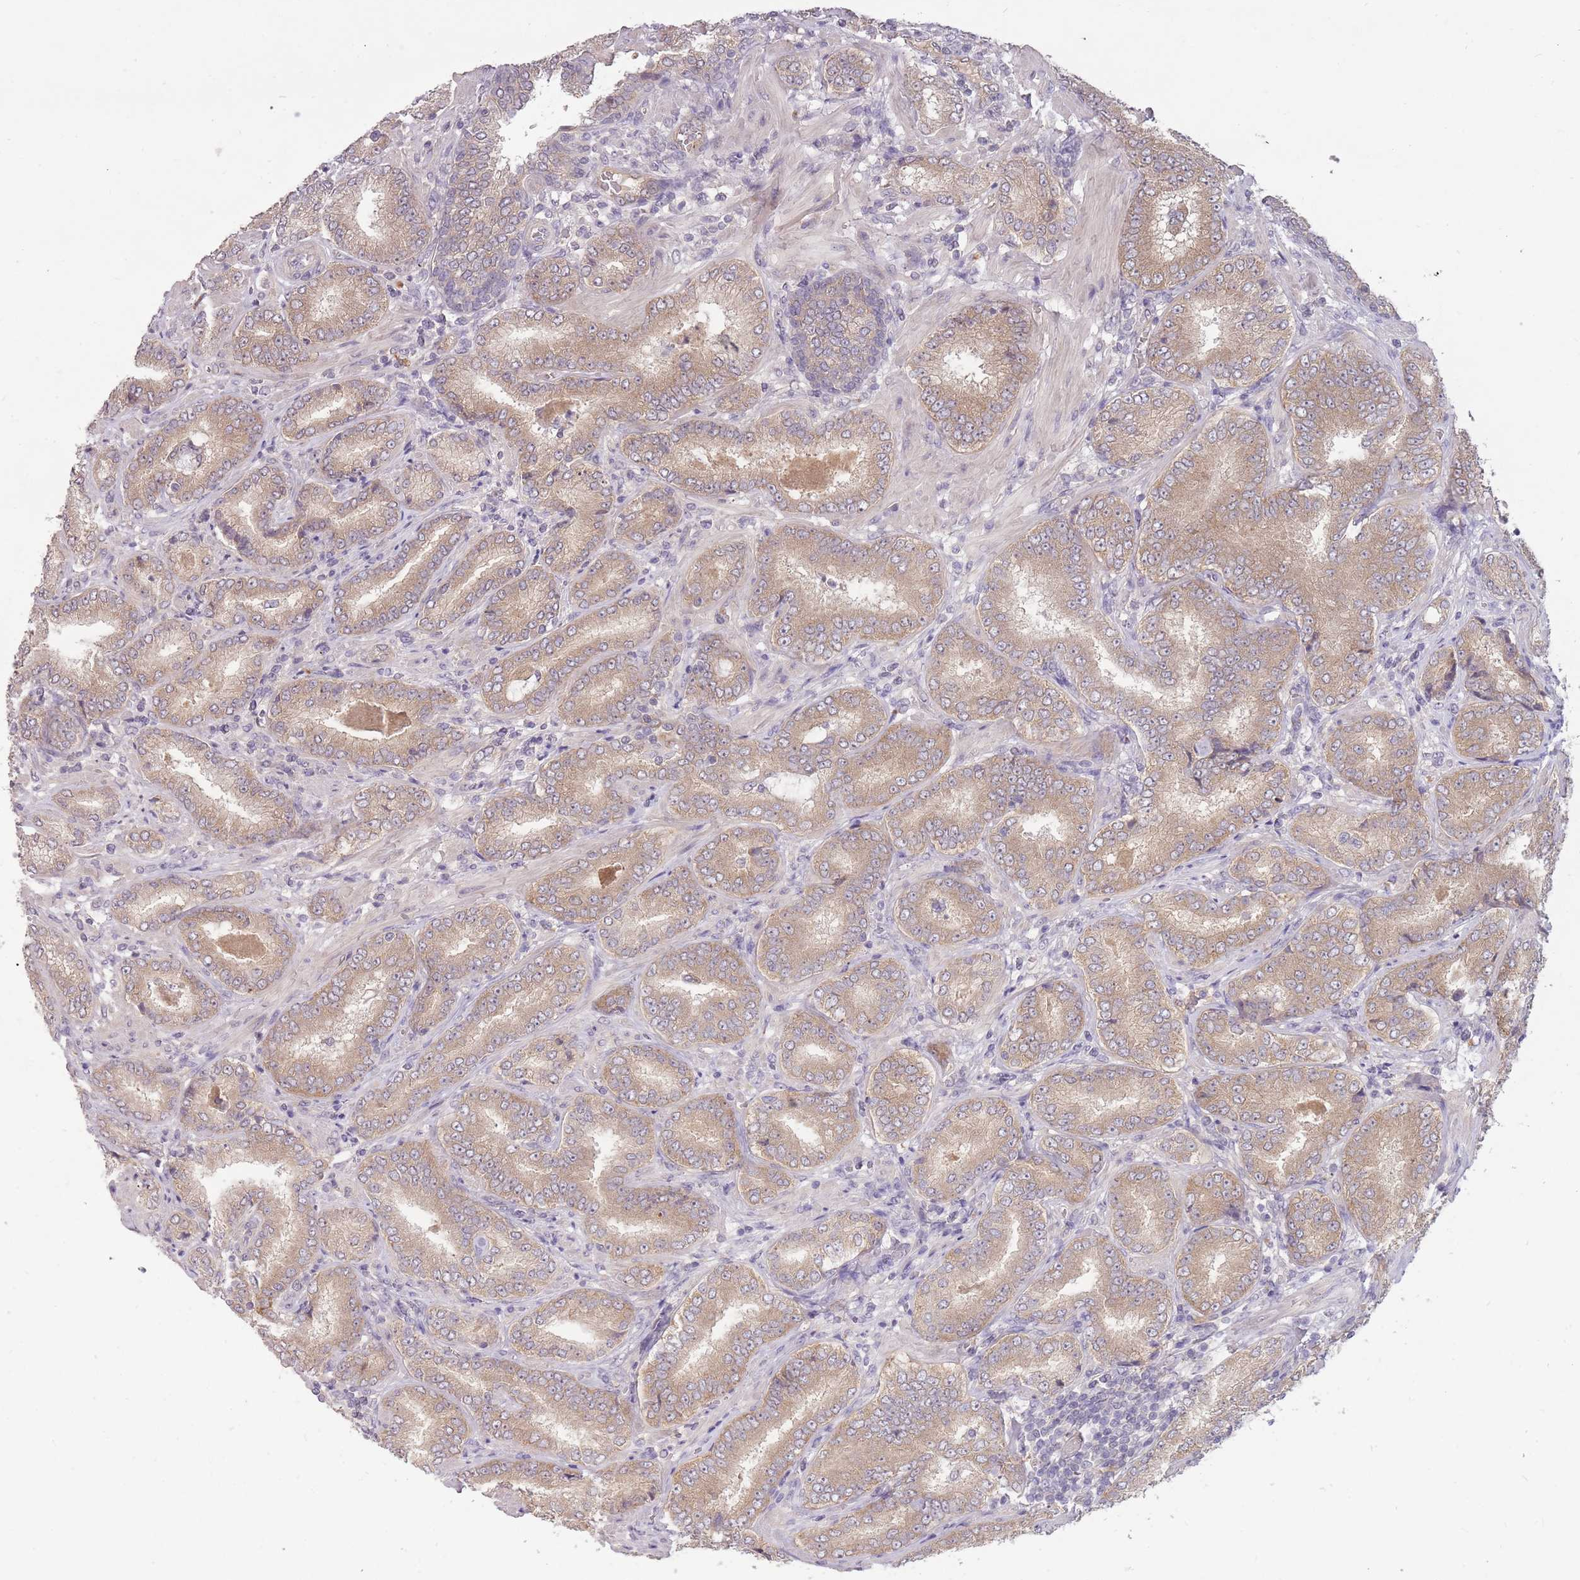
{"staining": {"intensity": "weak", "quantity": ">75%", "location": "cytoplasmic/membranous"}, "tissue": "prostate cancer", "cell_type": "Tumor cells", "image_type": "cancer", "snomed": [{"axis": "morphology", "description": "Adenocarcinoma, High grade"}, {"axis": "topography", "description": "Prostate"}], "caption": "Prostate cancer (adenocarcinoma (high-grade)) stained with a protein marker reveals weak staining in tumor cells.", "gene": "LRATD2", "patient": {"sex": "male", "age": 72}}